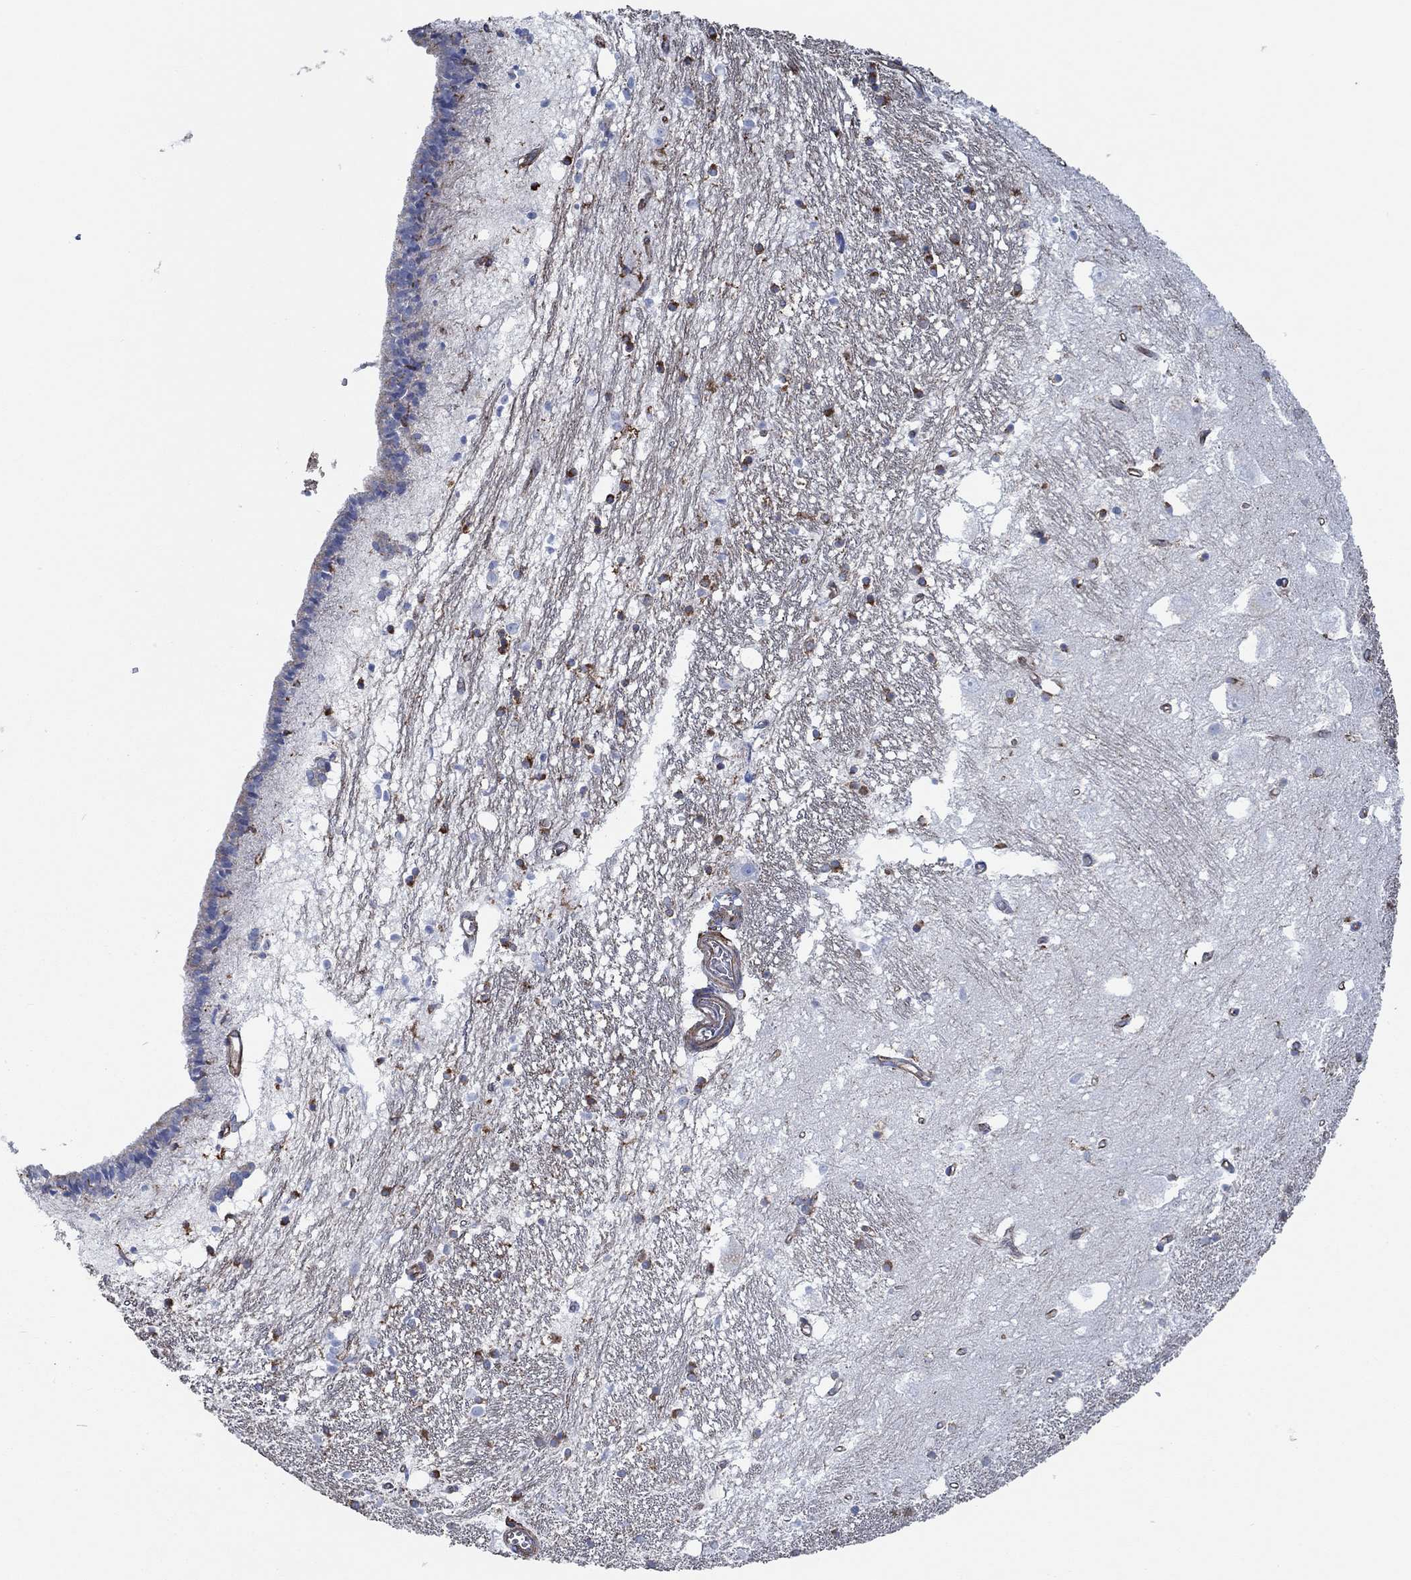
{"staining": {"intensity": "strong", "quantity": "25%-75%", "location": "cytoplasmic/membranous"}, "tissue": "caudate", "cell_type": "Glial cells", "image_type": "normal", "snomed": [{"axis": "morphology", "description": "Normal tissue, NOS"}, {"axis": "topography", "description": "Lateral ventricle wall"}], "caption": "A brown stain labels strong cytoplasmic/membranous expression of a protein in glial cells of benign human caudate.", "gene": "STC2", "patient": {"sex": "female", "age": 71}}